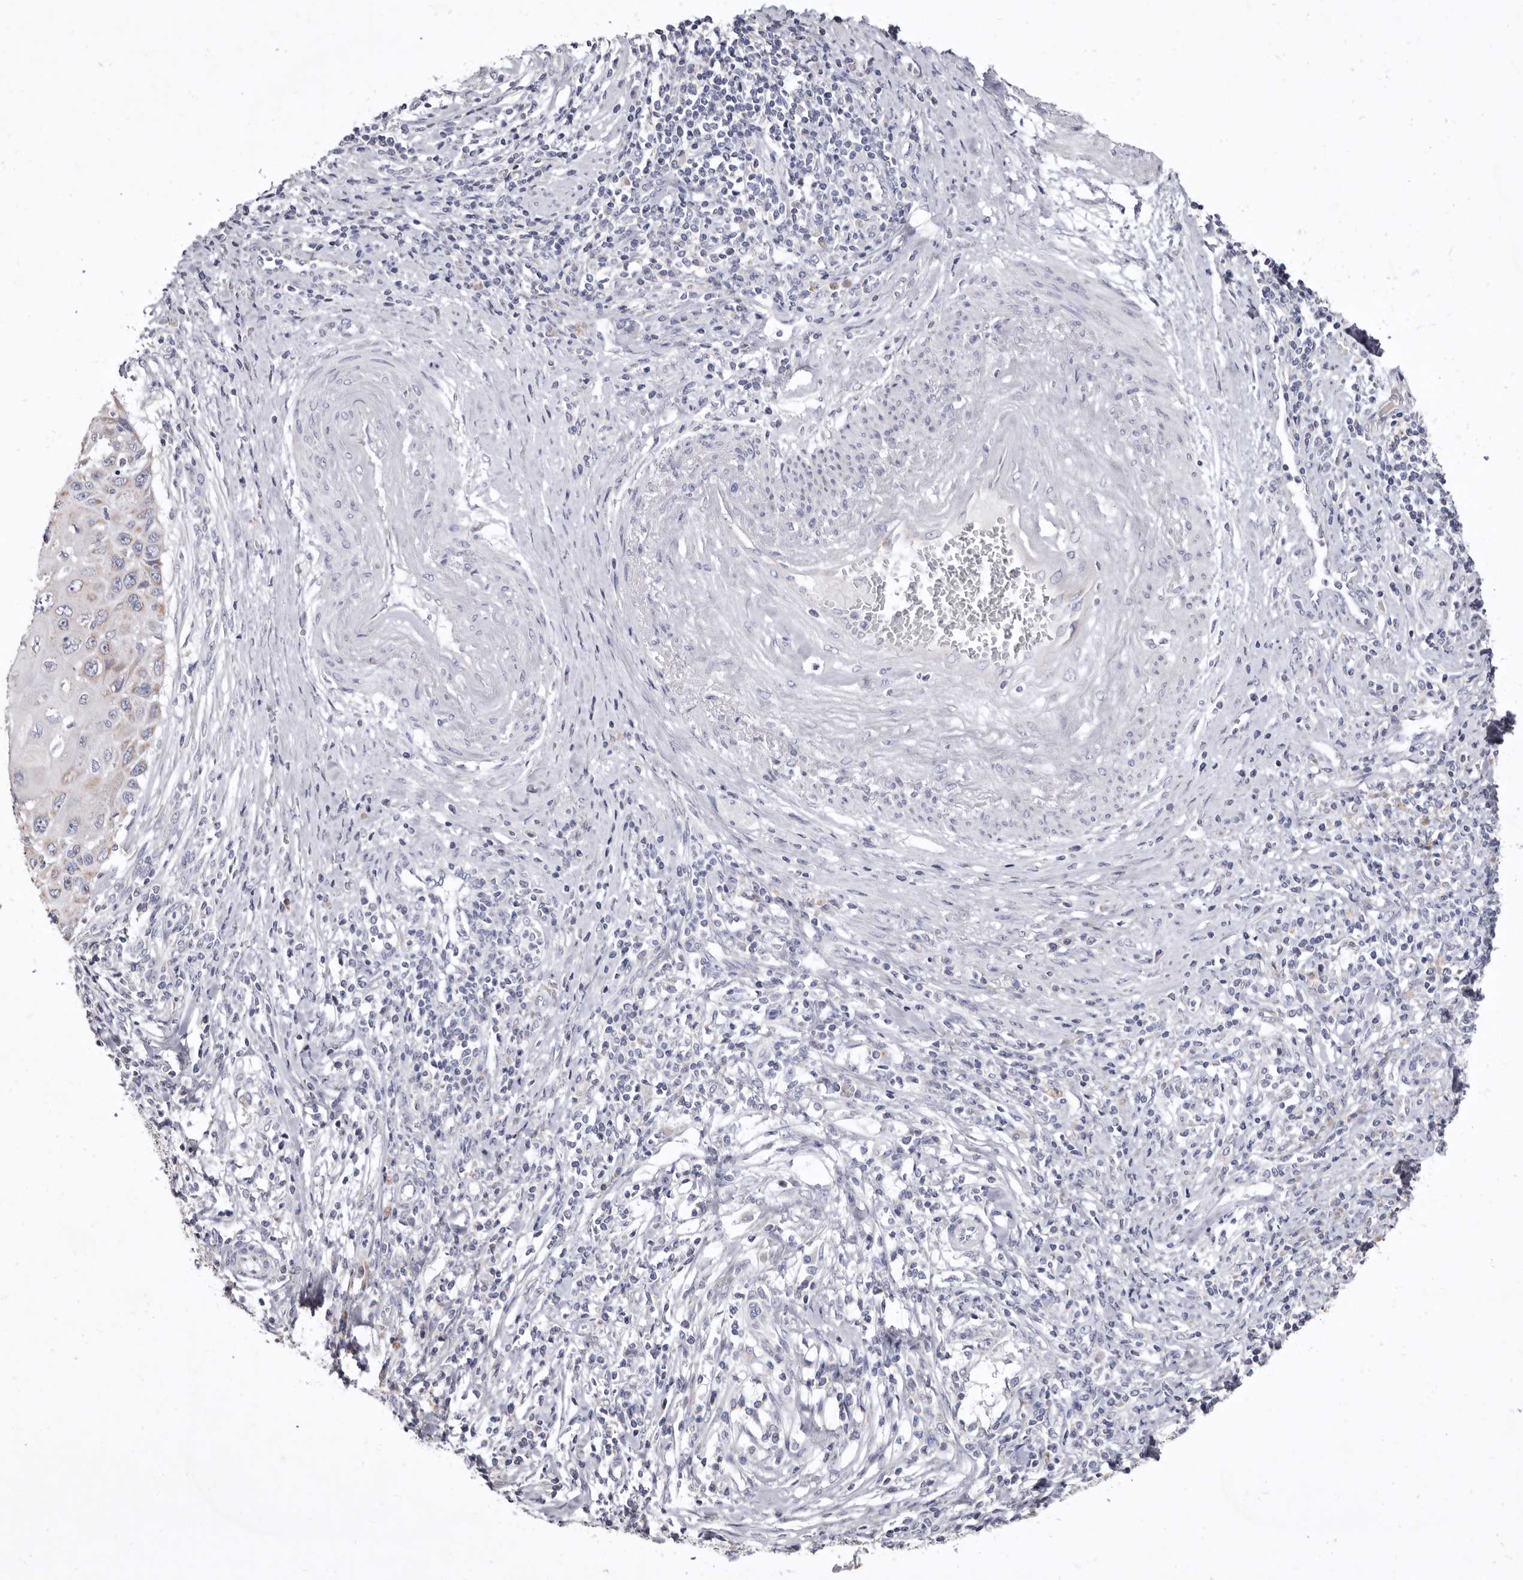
{"staining": {"intensity": "weak", "quantity": "25%-75%", "location": "cytoplasmic/membranous"}, "tissue": "cervical cancer", "cell_type": "Tumor cells", "image_type": "cancer", "snomed": [{"axis": "morphology", "description": "Squamous cell carcinoma, NOS"}, {"axis": "topography", "description": "Cervix"}], "caption": "IHC of human squamous cell carcinoma (cervical) displays low levels of weak cytoplasmic/membranous staining in approximately 25%-75% of tumor cells.", "gene": "CYP2E1", "patient": {"sex": "female", "age": 70}}